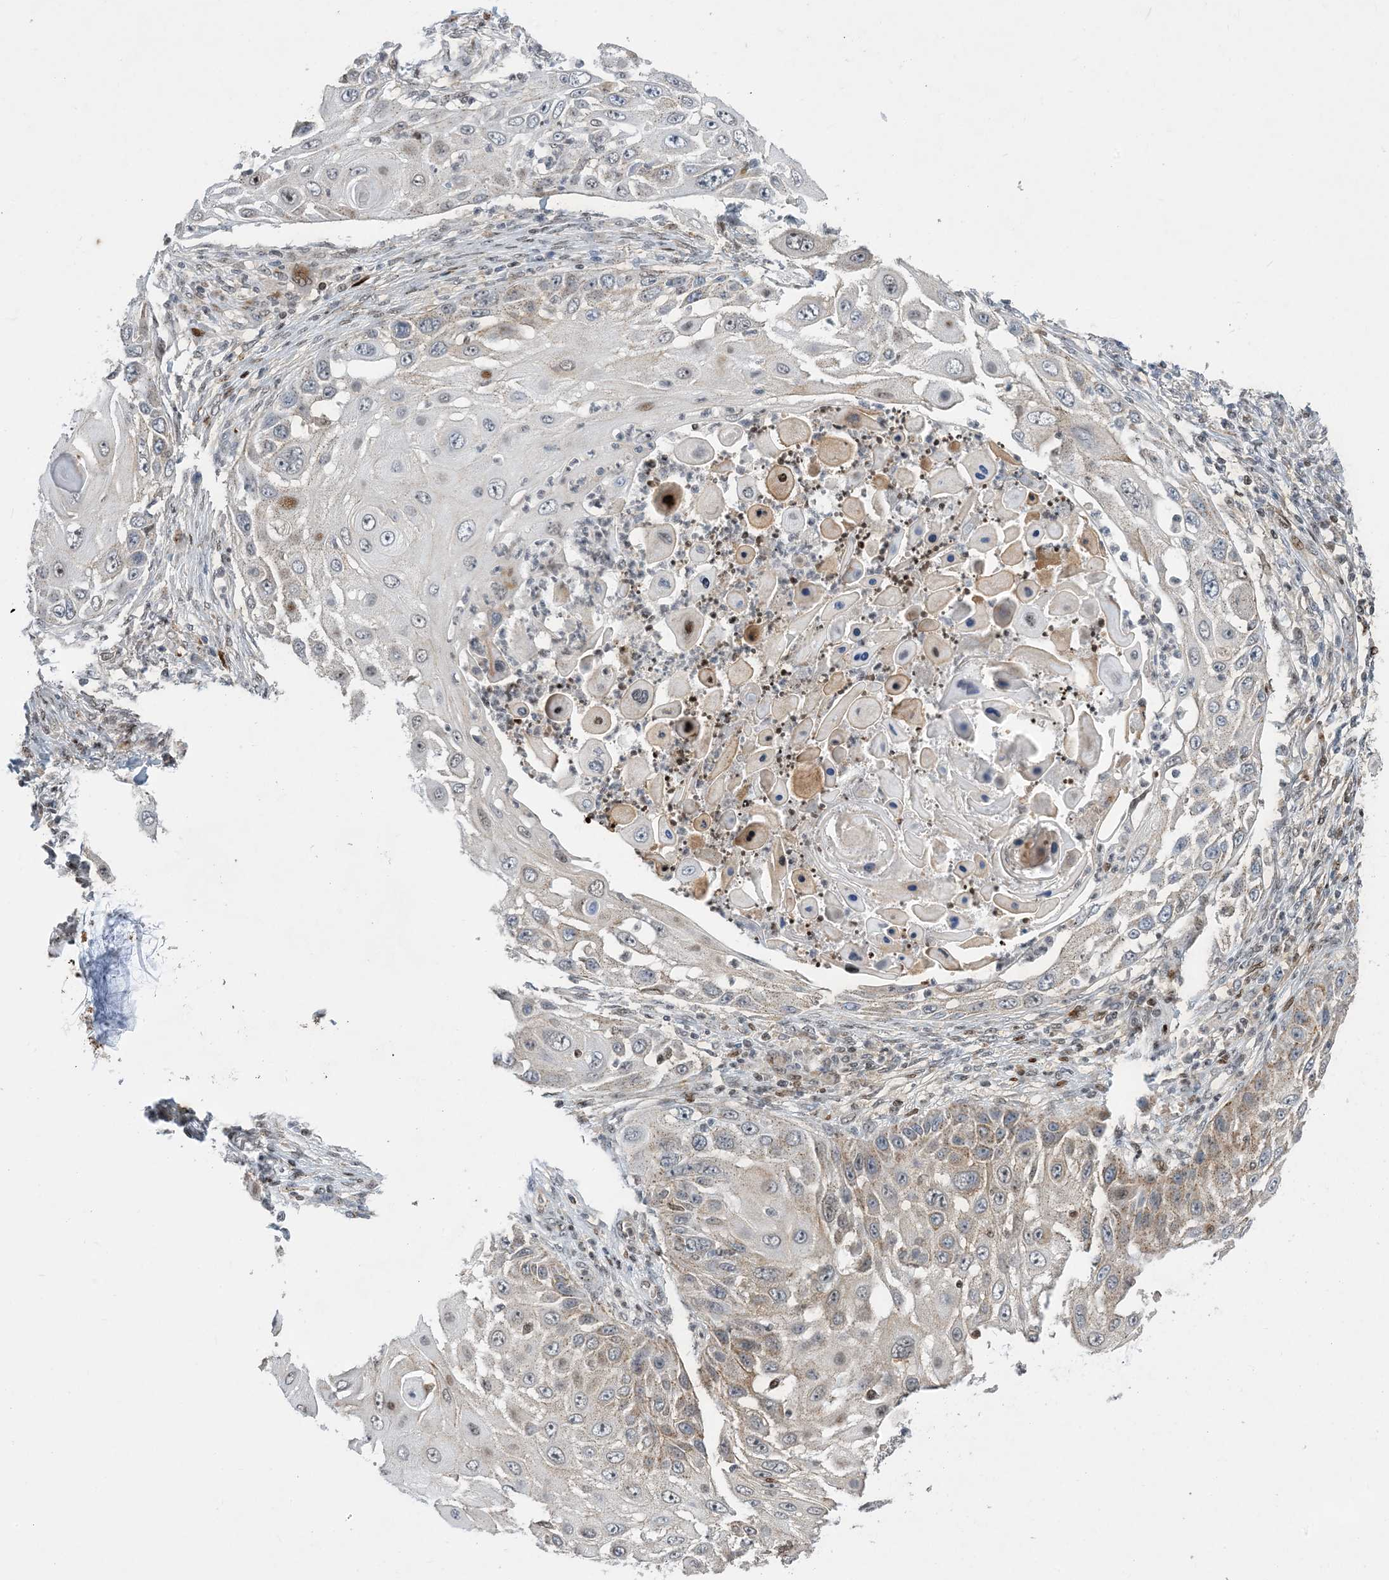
{"staining": {"intensity": "weak", "quantity": "<25%", "location": "cytoplasmic/membranous"}, "tissue": "skin cancer", "cell_type": "Tumor cells", "image_type": "cancer", "snomed": [{"axis": "morphology", "description": "Squamous cell carcinoma, NOS"}, {"axis": "topography", "description": "Skin"}], "caption": "High power microscopy micrograph of an immunohistochemistry photomicrograph of skin cancer, revealing no significant expression in tumor cells.", "gene": "SLC25A53", "patient": {"sex": "female", "age": 44}}